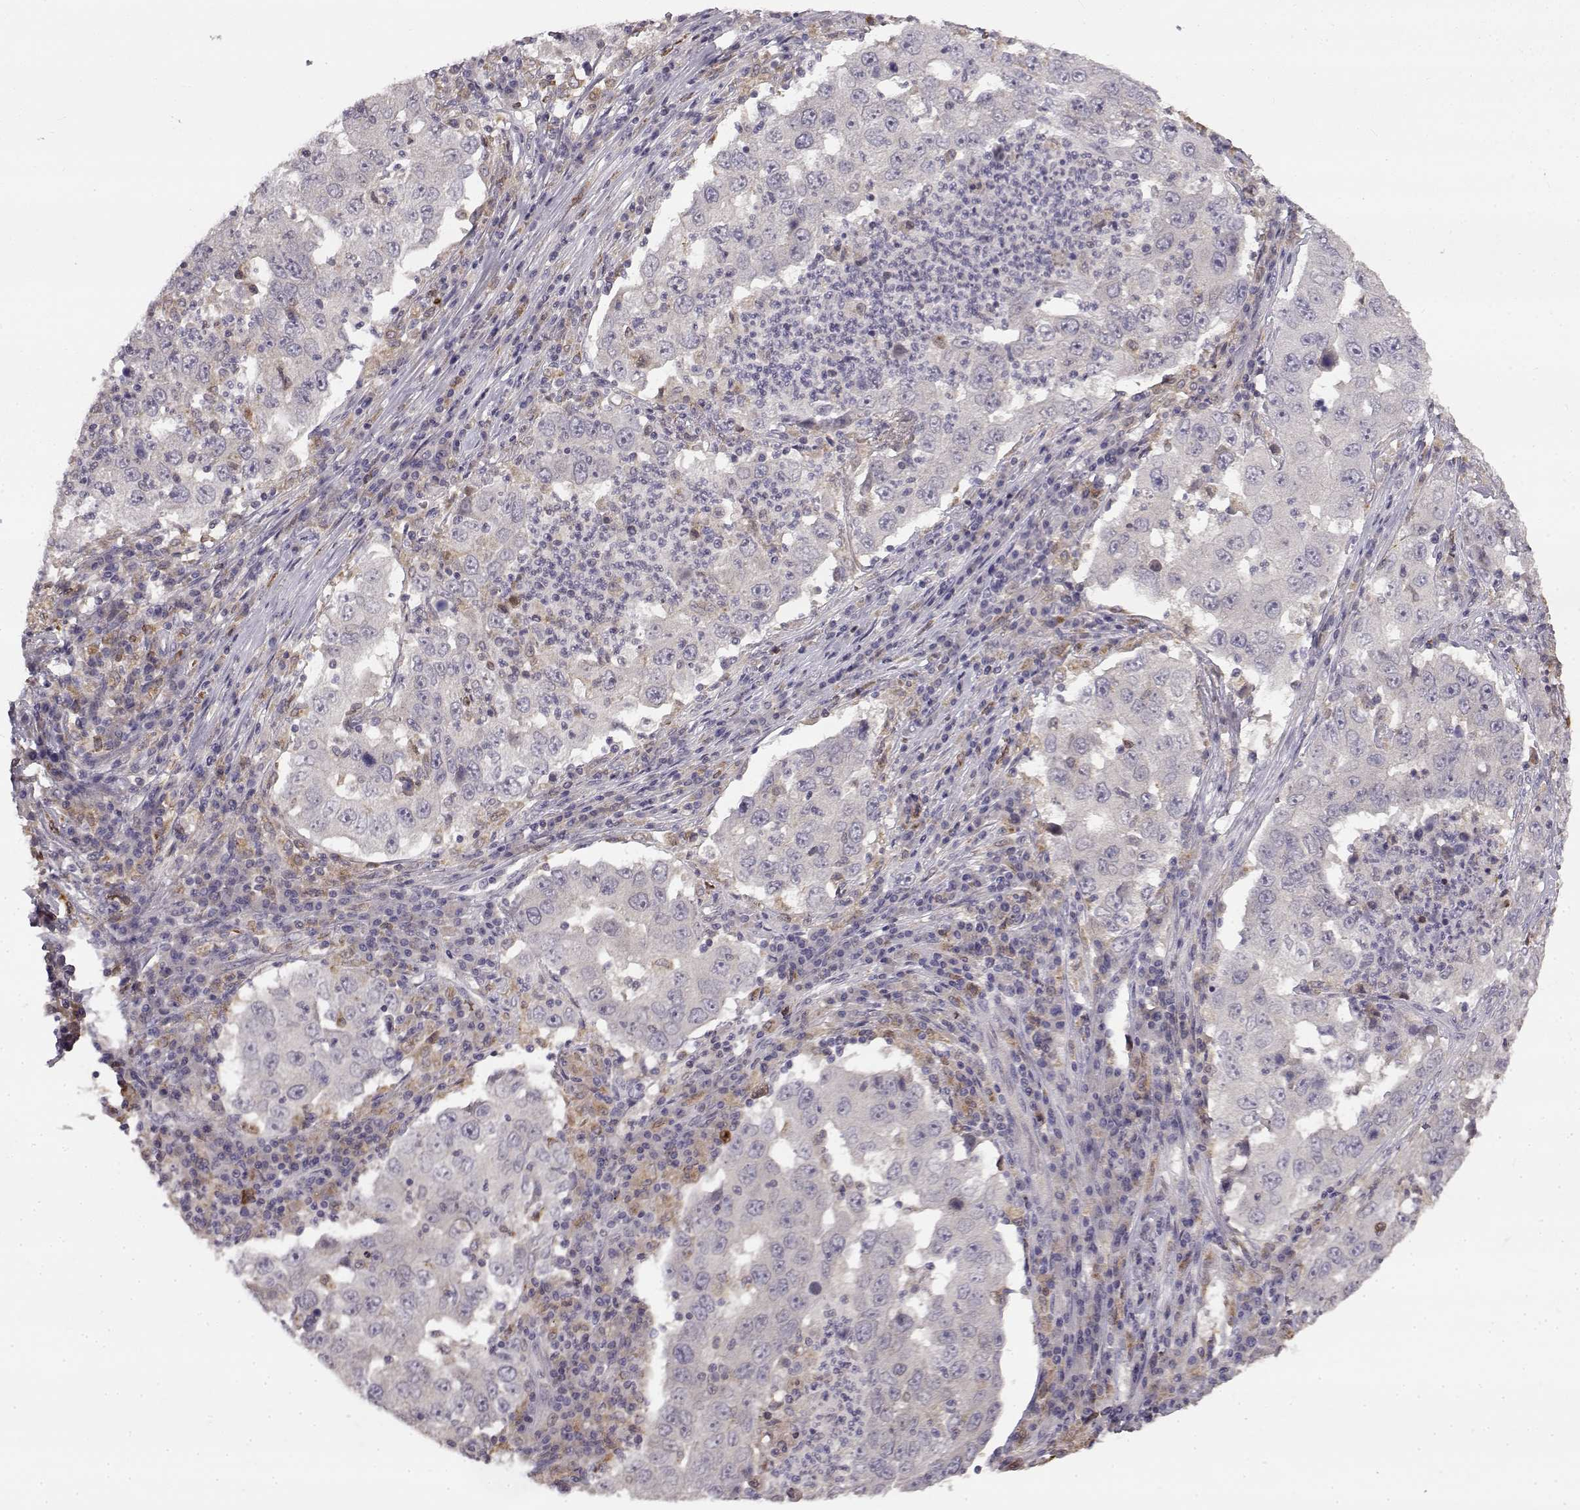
{"staining": {"intensity": "negative", "quantity": "none", "location": "none"}, "tissue": "lung cancer", "cell_type": "Tumor cells", "image_type": "cancer", "snomed": [{"axis": "morphology", "description": "Adenocarcinoma, NOS"}, {"axis": "topography", "description": "Lung"}], "caption": "Protein analysis of lung adenocarcinoma demonstrates no significant expression in tumor cells. (DAB immunohistochemistry, high magnification).", "gene": "SPAG17", "patient": {"sex": "male", "age": 73}}